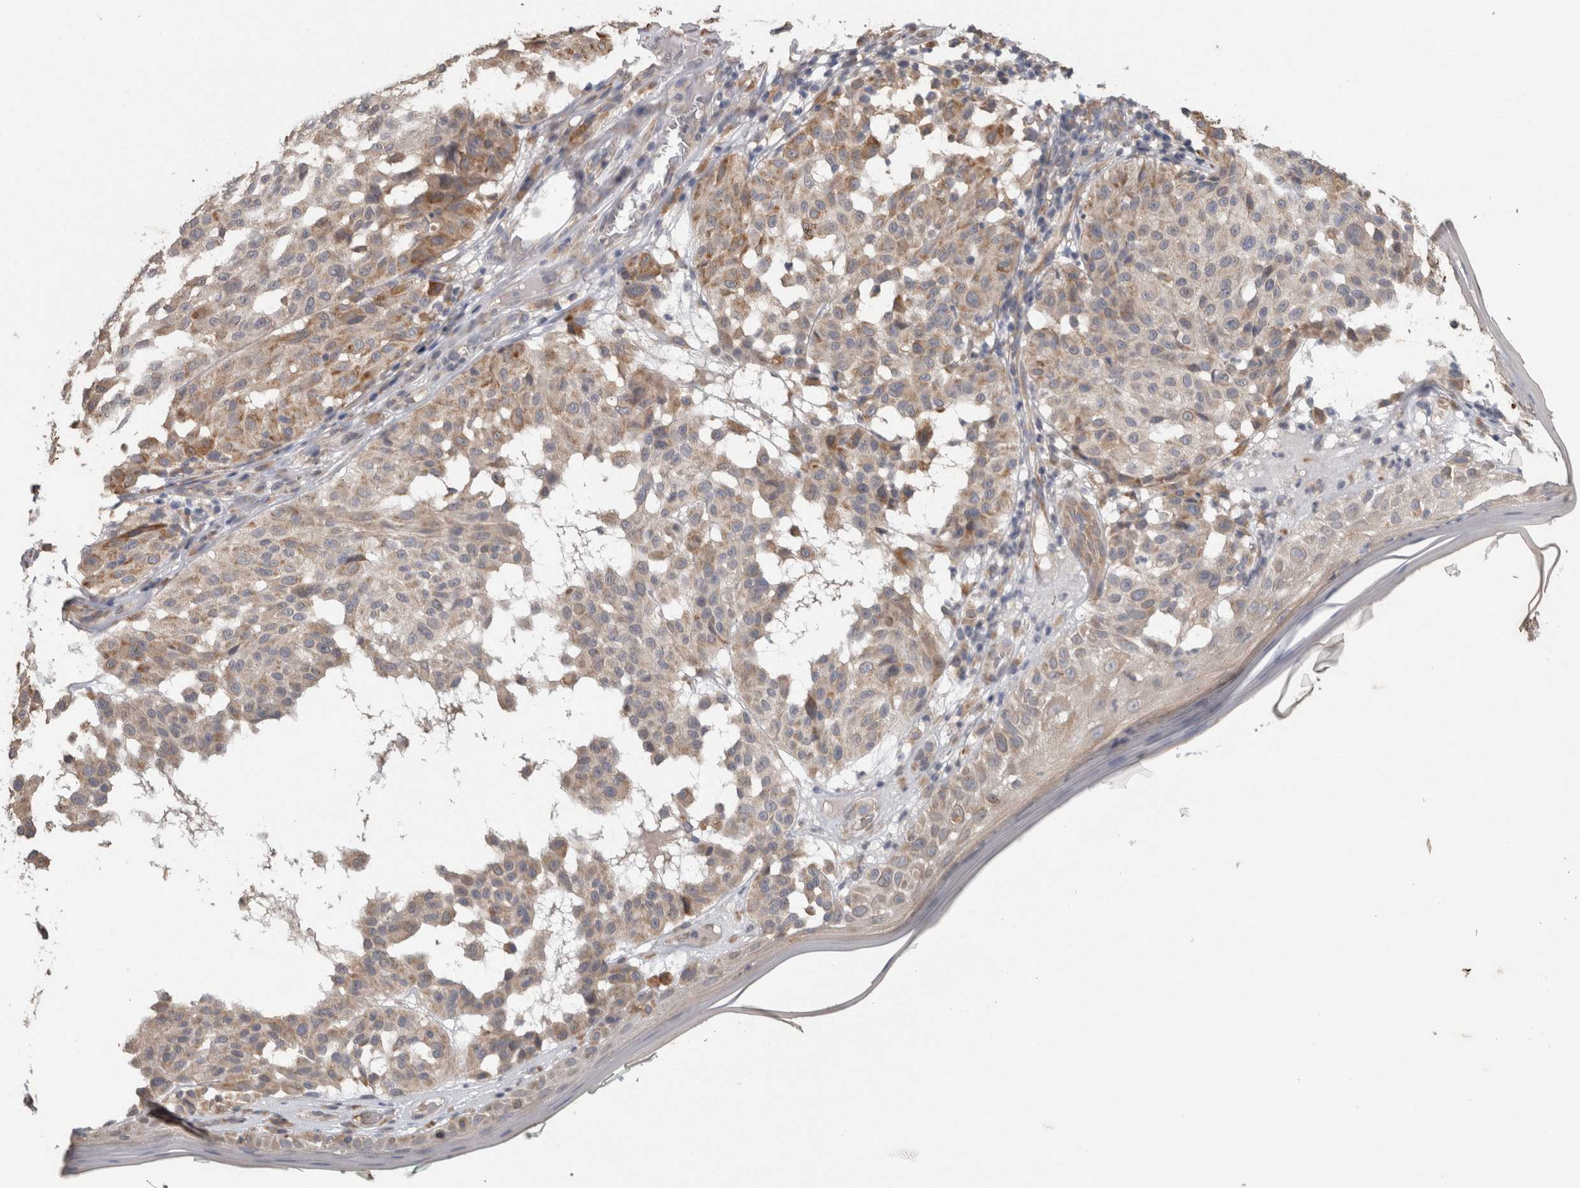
{"staining": {"intensity": "weak", "quantity": "25%-75%", "location": "cytoplasmic/membranous"}, "tissue": "melanoma", "cell_type": "Tumor cells", "image_type": "cancer", "snomed": [{"axis": "morphology", "description": "Malignant melanoma, NOS"}, {"axis": "topography", "description": "Skin"}], "caption": "The image demonstrates staining of malignant melanoma, revealing weak cytoplasmic/membranous protein expression (brown color) within tumor cells.", "gene": "ADGRL3", "patient": {"sex": "female", "age": 46}}